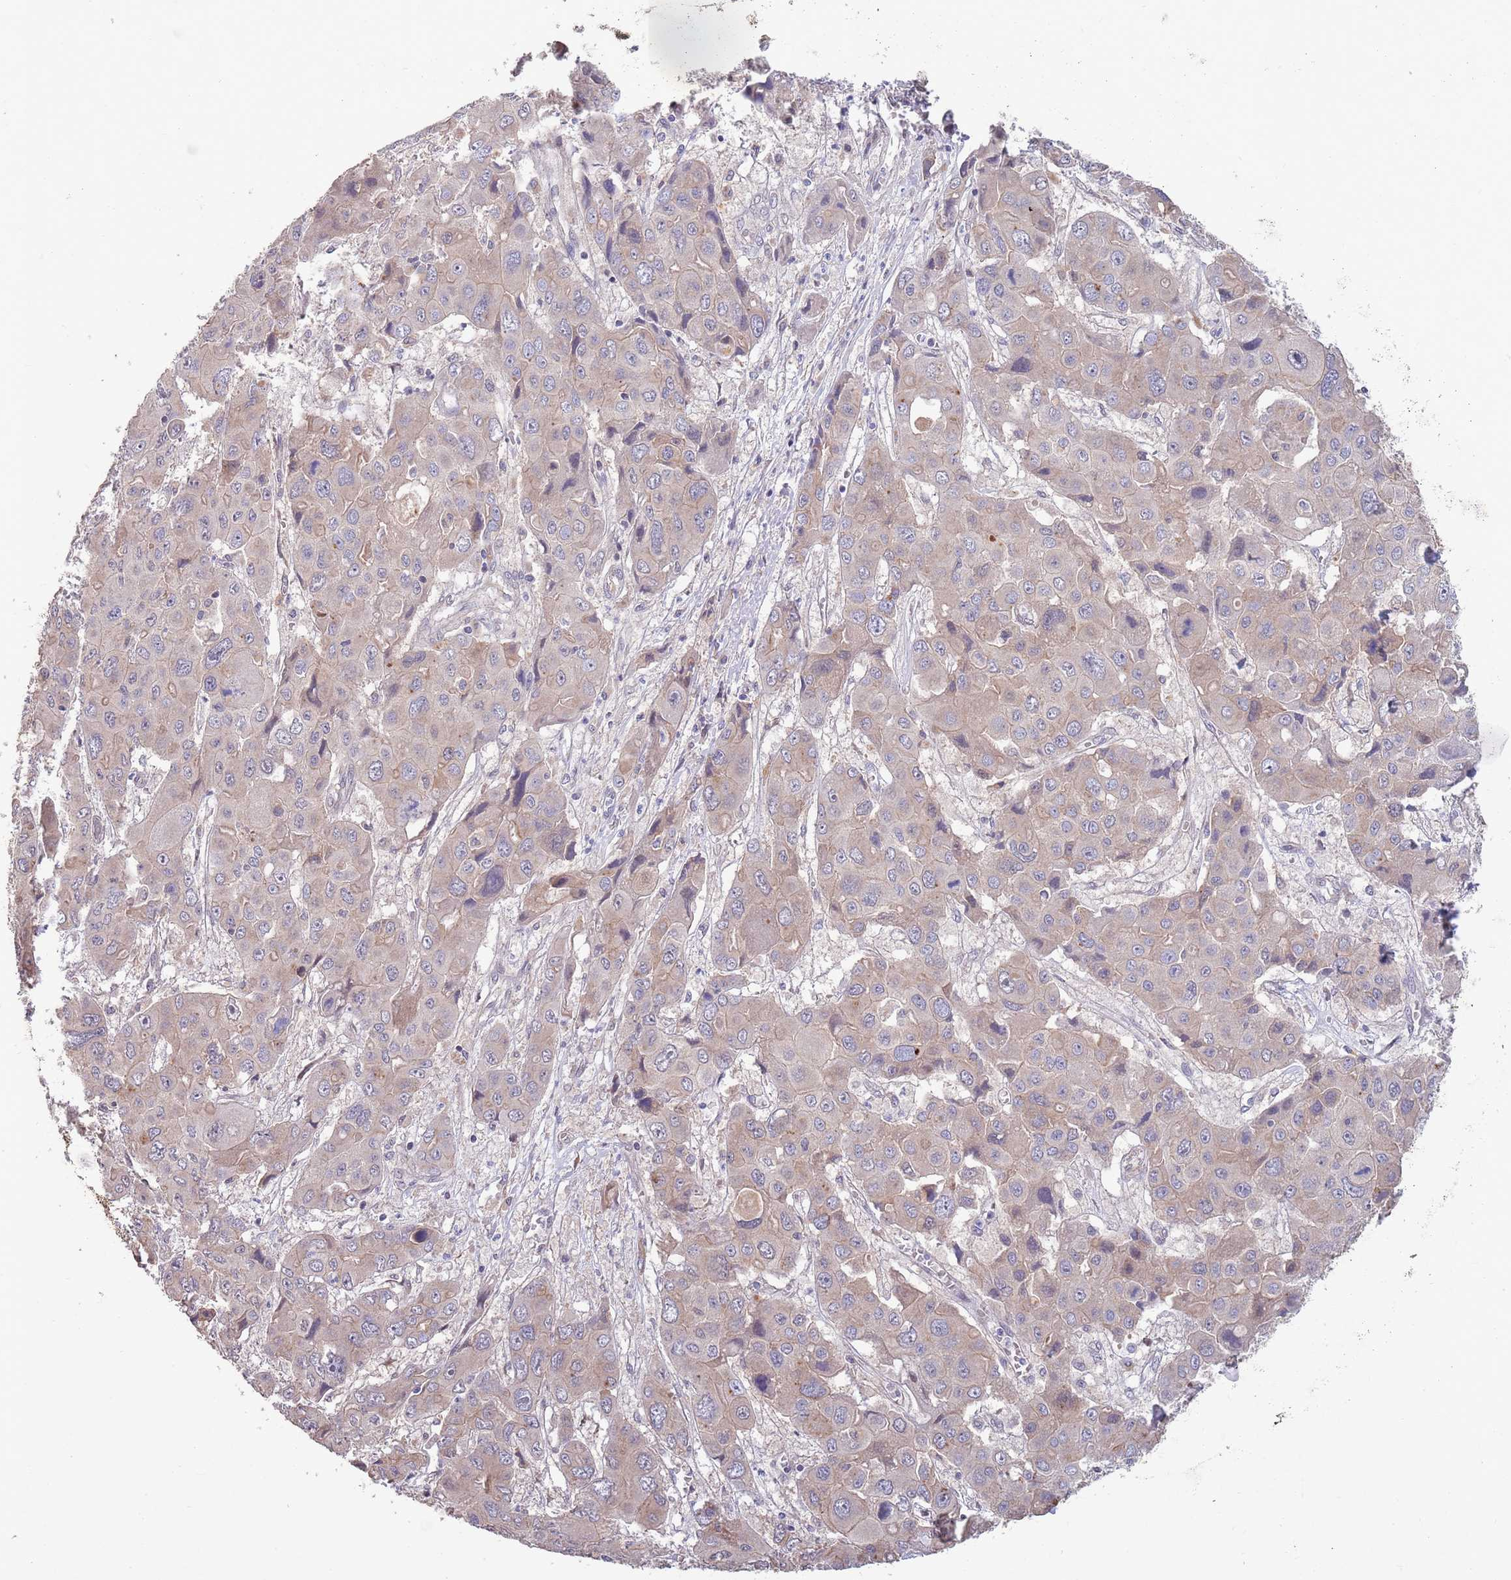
{"staining": {"intensity": "weak", "quantity": "<25%", "location": "cytoplasmic/membranous"}, "tissue": "liver cancer", "cell_type": "Tumor cells", "image_type": "cancer", "snomed": [{"axis": "morphology", "description": "Cholangiocarcinoma"}, {"axis": "topography", "description": "Liver"}], "caption": "Tumor cells are negative for protein expression in human cholangiocarcinoma (liver).", "gene": "MARVELD2", "patient": {"sex": "male", "age": 67}}